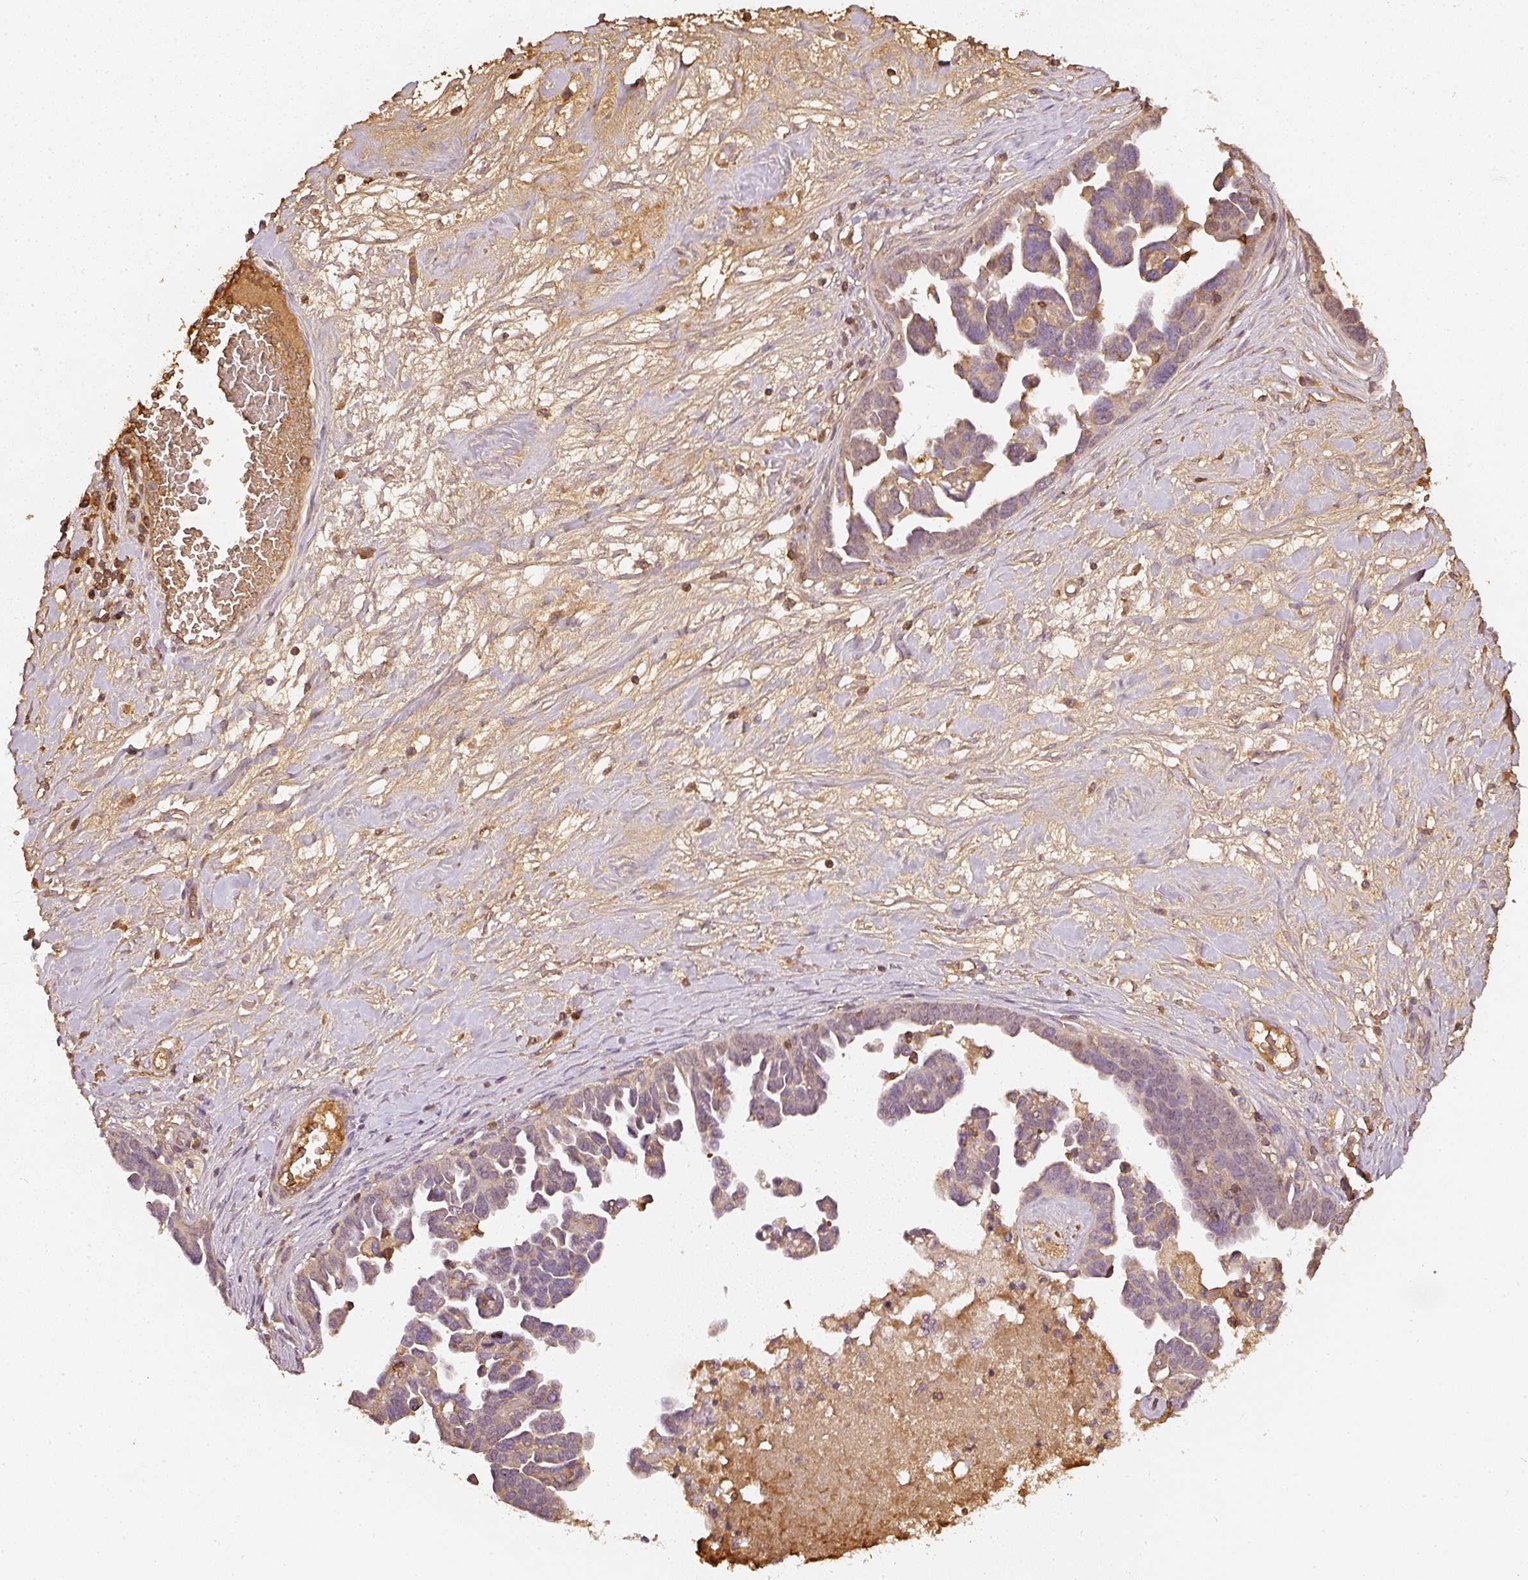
{"staining": {"intensity": "weak", "quantity": "25%-75%", "location": "cytoplasmic/membranous"}, "tissue": "ovarian cancer", "cell_type": "Tumor cells", "image_type": "cancer", "snomed": [{"axis": "morphology", "description": "Cystadenocarcinoma, serous, NOS"}, {"axis": "topography", "description": "Ovary"}], "caption": "An IHC photomicrograph of neoplastic tissue is shown. Protein staining in brown labels weak cytoplasmic/membranous positivity in ovarian cancer (serous cystadenocarcinoma) within tumor cells. (brown staining indicates protein expression, while blue staining denotes nuclei).", "gene": "EVL", "patient": {"sex": "female", "age": 54}}